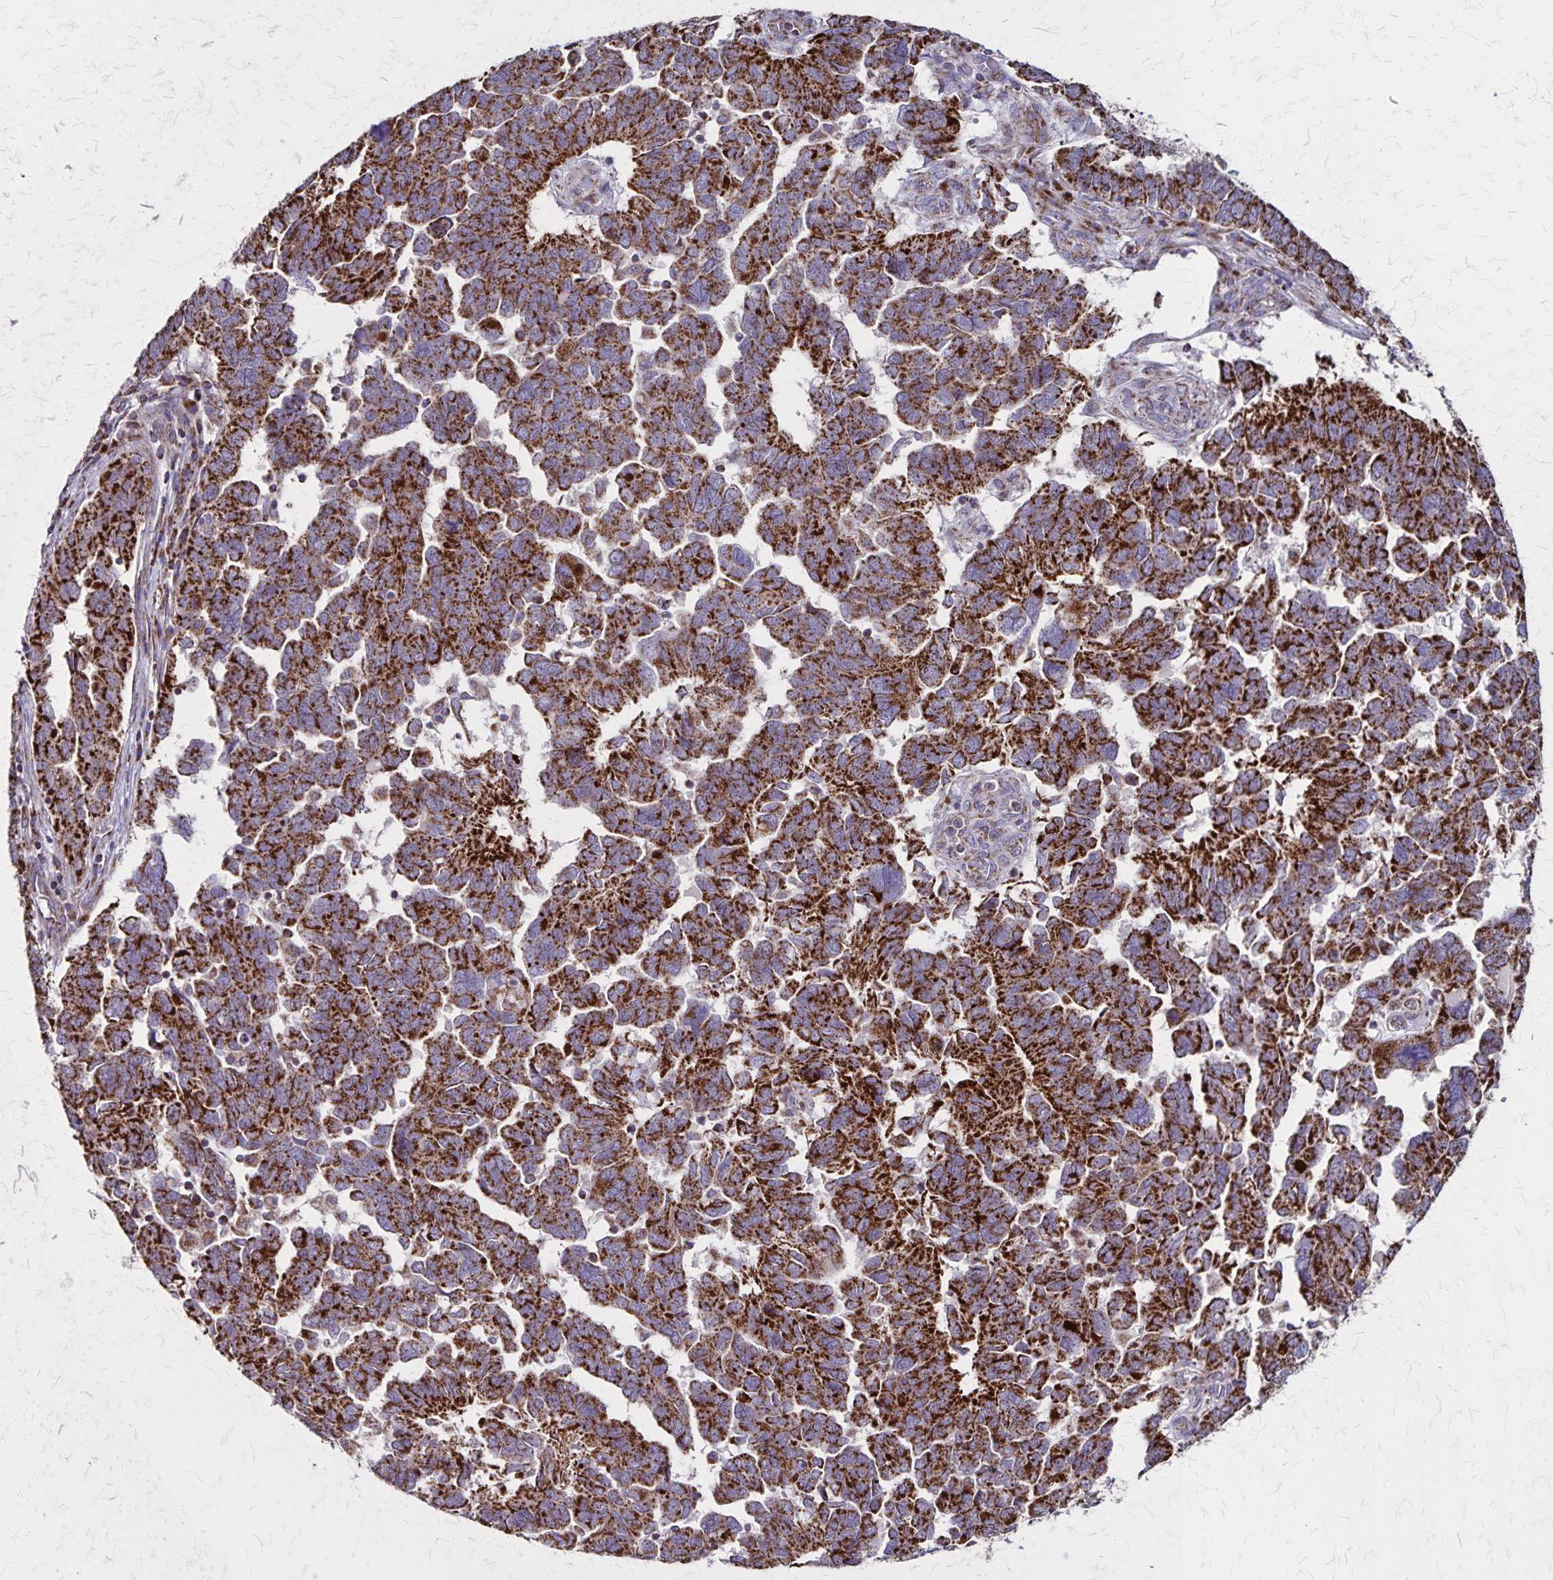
{"staining": {"intensity": "strong", "quantity": ">75%", "location": "cytoplasmic/membranous"}, "tissue": "ovarian cancer", "cell_type": "Tumor cells", "image_type": "cancer", "snomed": [{"axis": "morphology", "description": "Cystadenocarcinoma, serous, NOS"}, {"axis": "topography", "description": "Ovary"}], "caption": "Serous cystadenocarcinoma (ovarian) tissue demonstrates strong cytoplasmic/membranous expression in about >75% of tumor cells", "gene": "NFS1", "patient": {"sex": "female", "age": 64}}